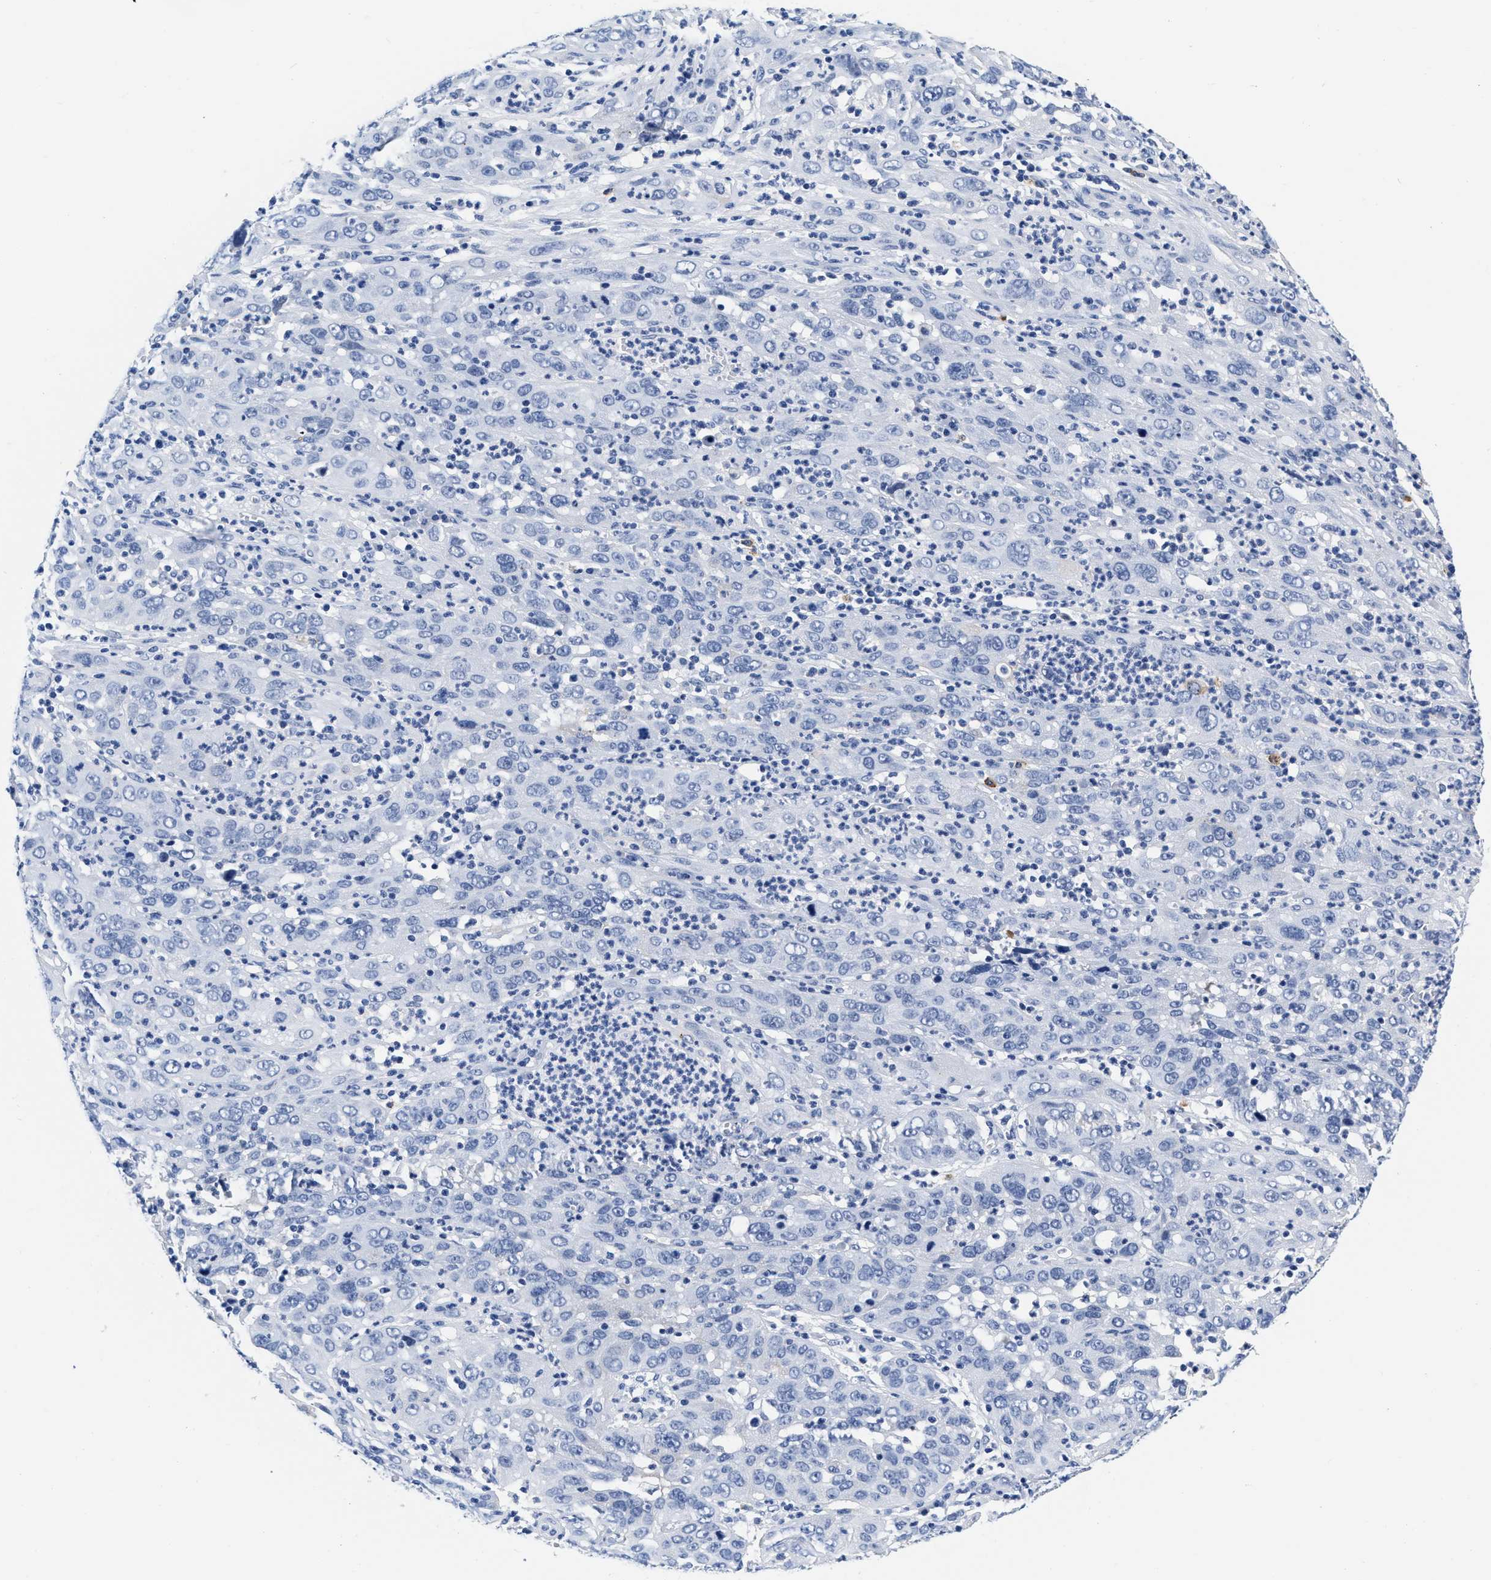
{"staining": {"intensity": "negative", "quantity": "none", "location": "none"}, "tissue": "cervical cancer", "cell_type": "Tumor cells", "image_type": "cancer", "snomed": [{"axis": "morphology", "description": "Squamous cell carcinoma, NOS"}, {"axis": "topography", "description": "Cervix"}], "caption": "Tumor cells are negative for brown protein staining in cervical cancer.", "gene": "CER1", "patient": {"sex": "female", "age": 32}}